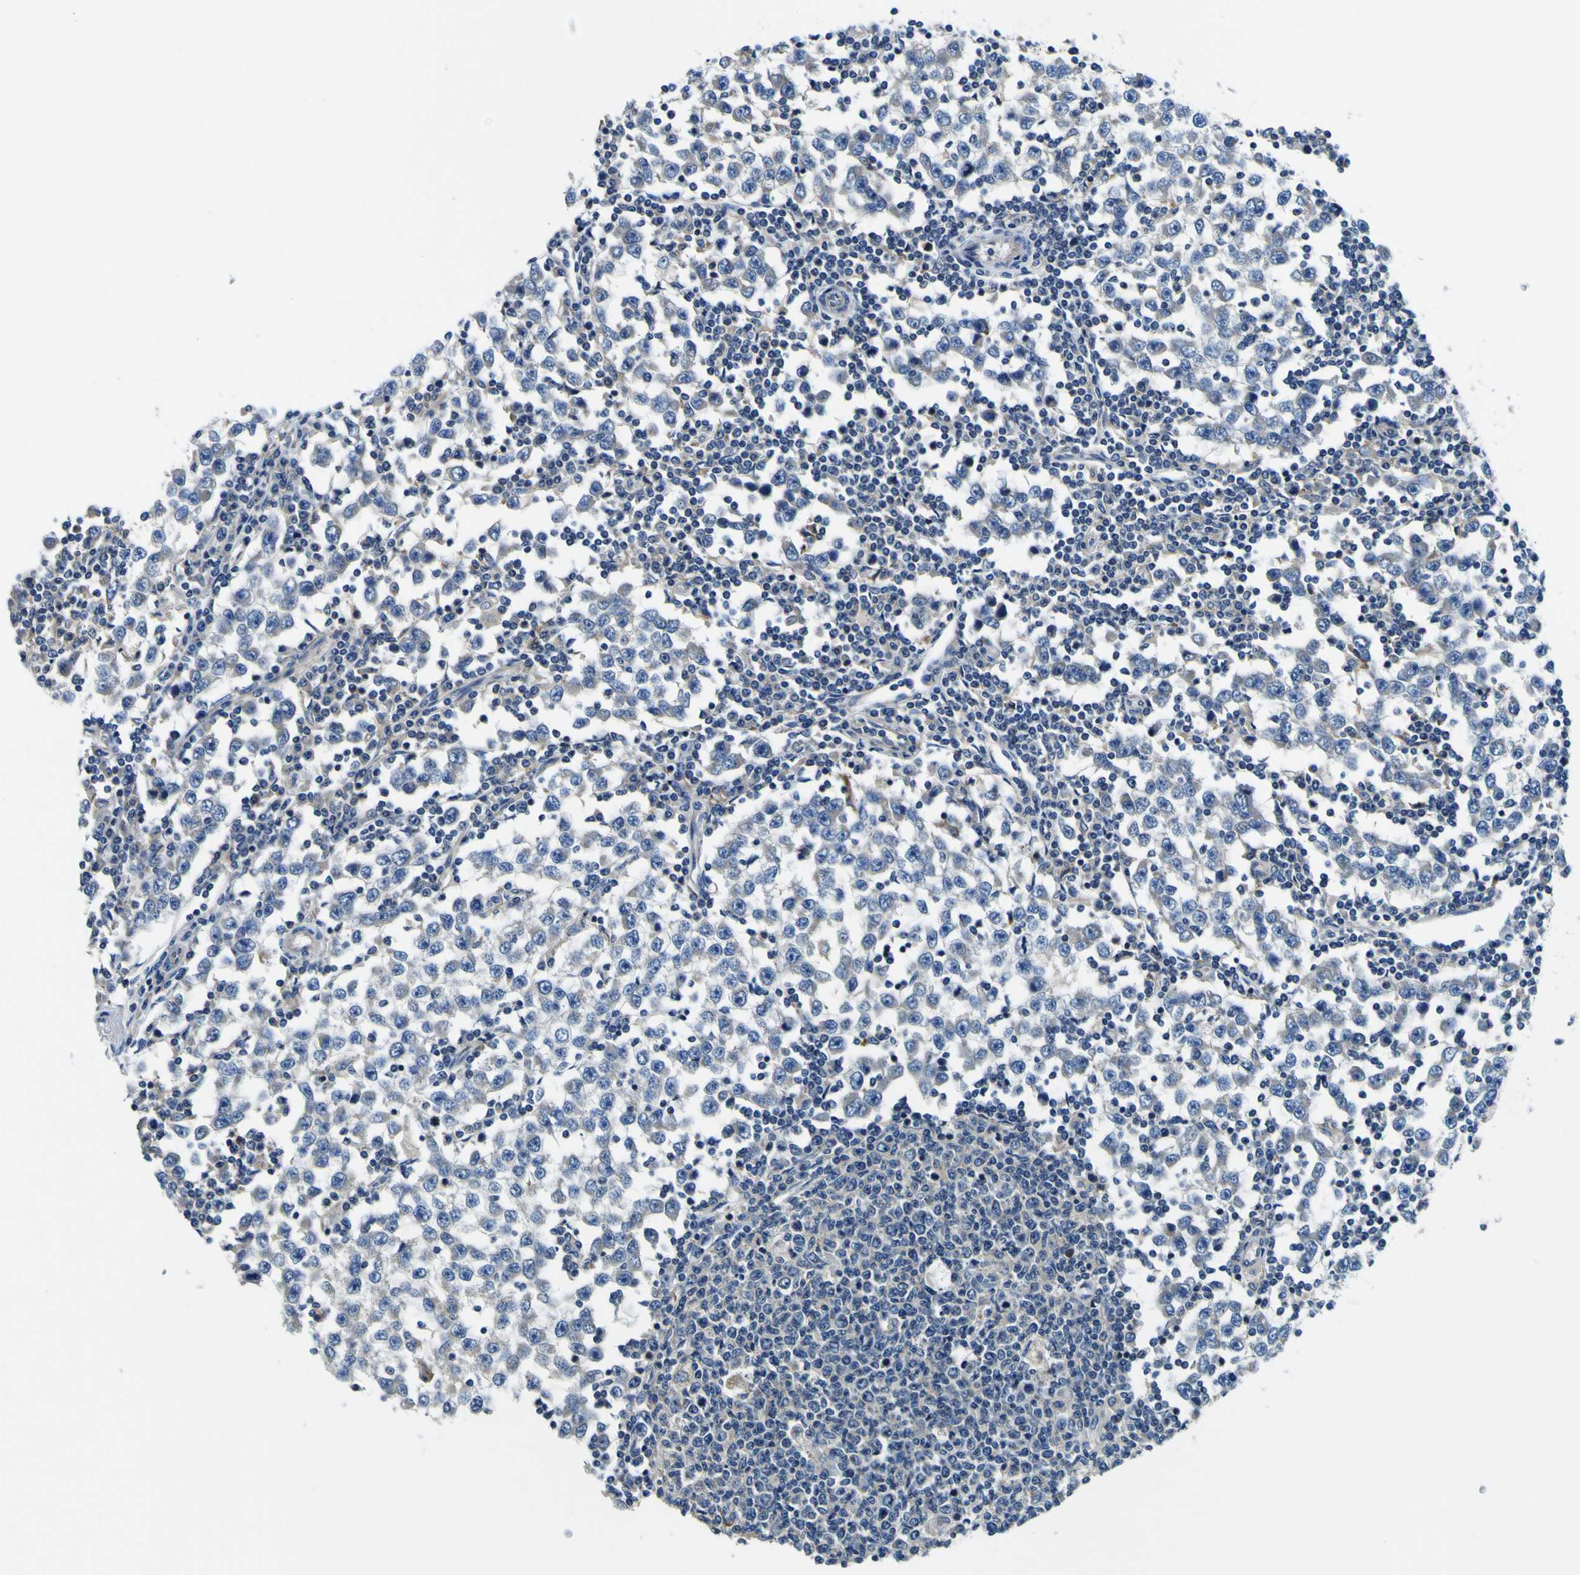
{"staining": {"intensity": "moderate", "quantity": "<25%", "location": "cytoplasmic/membranous"}, "tissue": "testis cancer", "cell_type": "Tumor cells", "image_type": "cancer", "snomed": [{"axis": "morphology", "description": "Seminoma, NOS"}, {"axis": "topography", "description": "Testis"}], "caption": "Protein expression analysis of human seminoma (testis) reveals moderate cytoplasmic/membranous staining in approximately <25% of tumor cells. The protein is stained brown, and the nuclei are stained in blue (DAB (3,3'-diaminobenzidine) IHC with brightfield microscopy, high magnification).", "gene": "CLSTN1", "patient": {"sex": "male", "age": 65}}